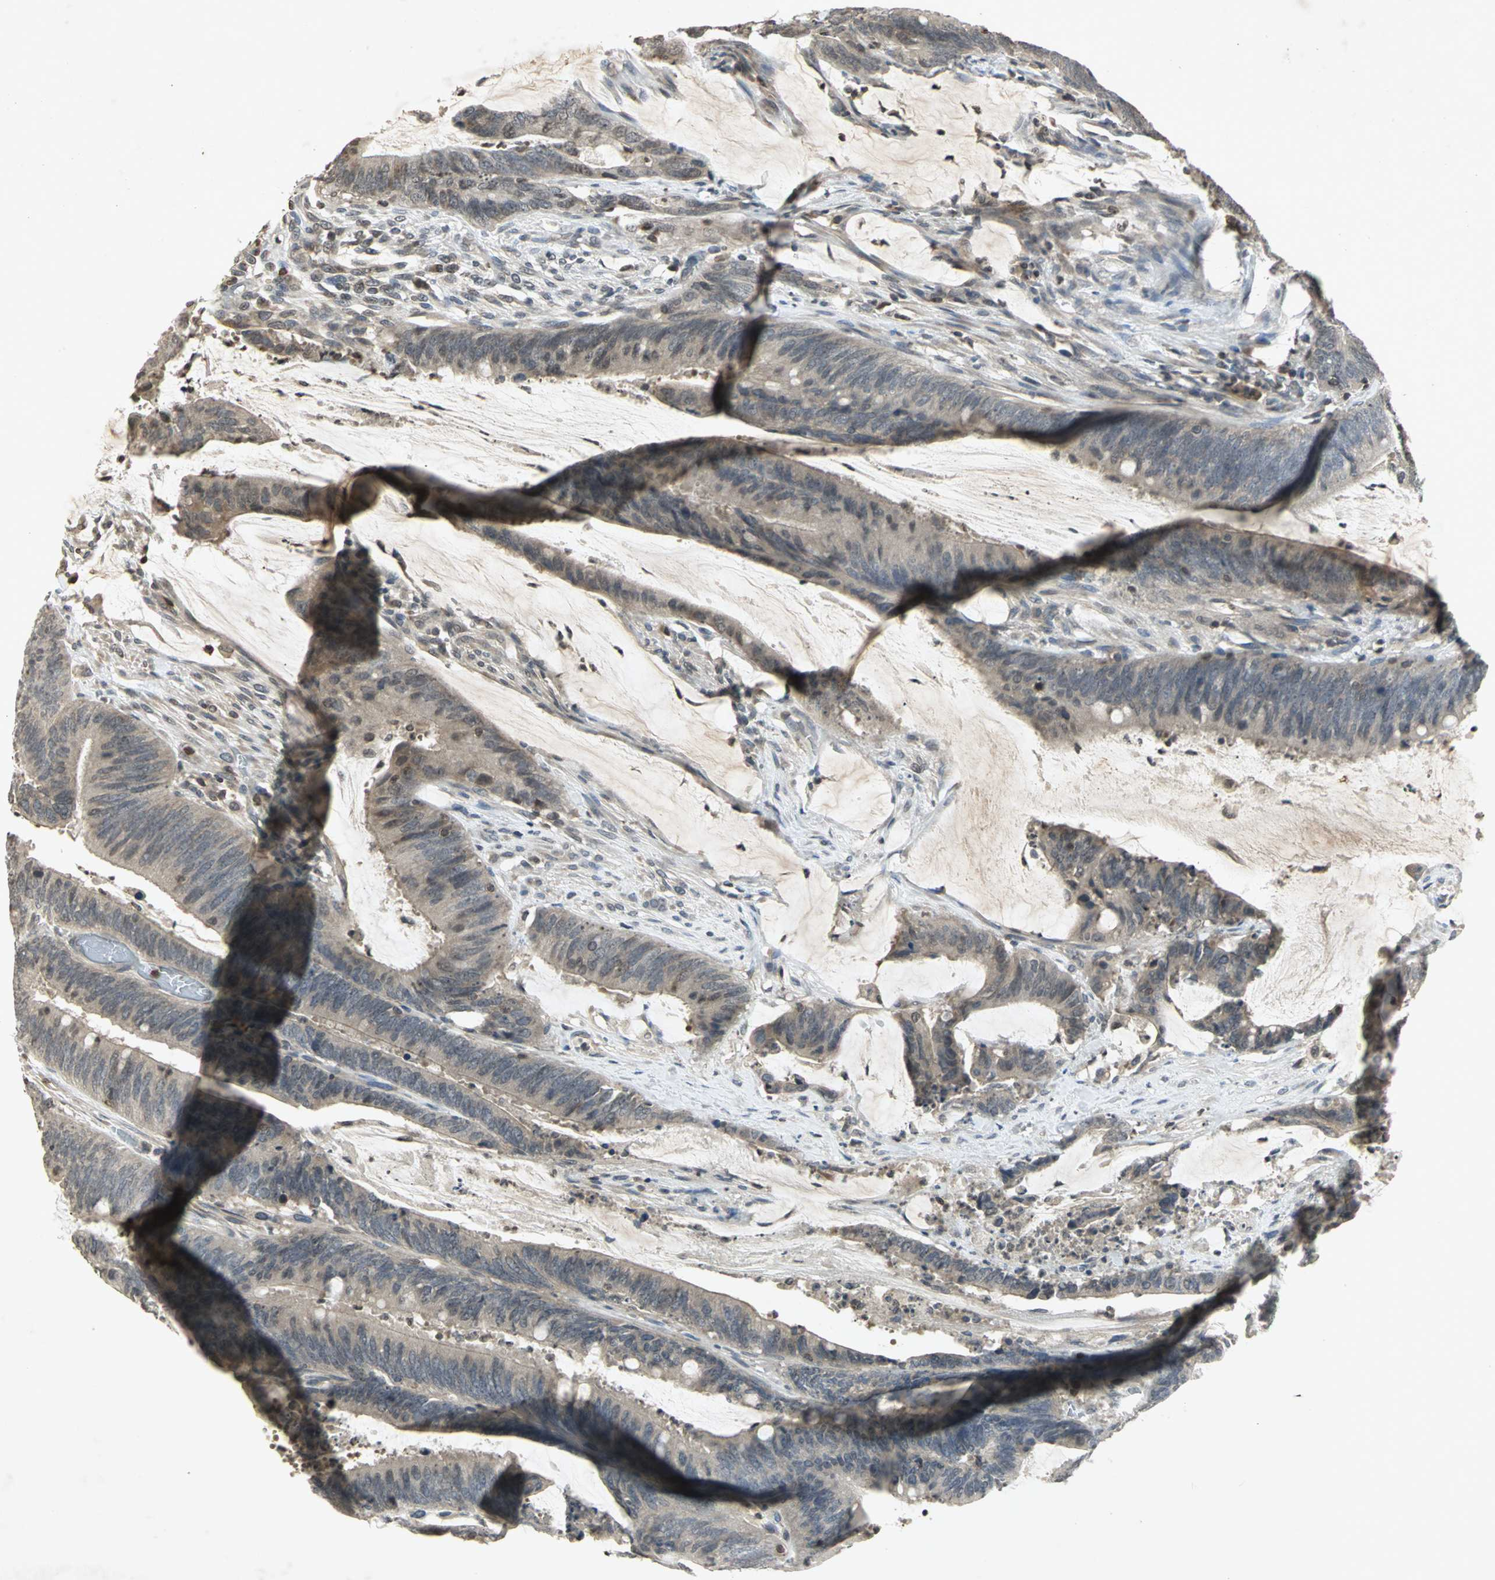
{"staining": {"intensity": "moderate", "quantity": "25%-75%", "location": "cytoplasmic/membranous"}, "tissue": "colorectal cancer", "cell_type": "Tumor cells", "image_type": "cancer", "snomed": [{"axis": "morphology", "description": "Adenocarcinoma, NOS"}, {"axis": "topography", "description": "Rectum"}], "caption": "IHC image of human colorectal cancer (adenocarcinoma) stained for a protein (brown), which reveals medium levels of moderate cytoplasmic/membranous positivity in approximately 25%-75% of tumor cells.", "gene": "IL16", "patient": {"sex": "female", "age": 66}}